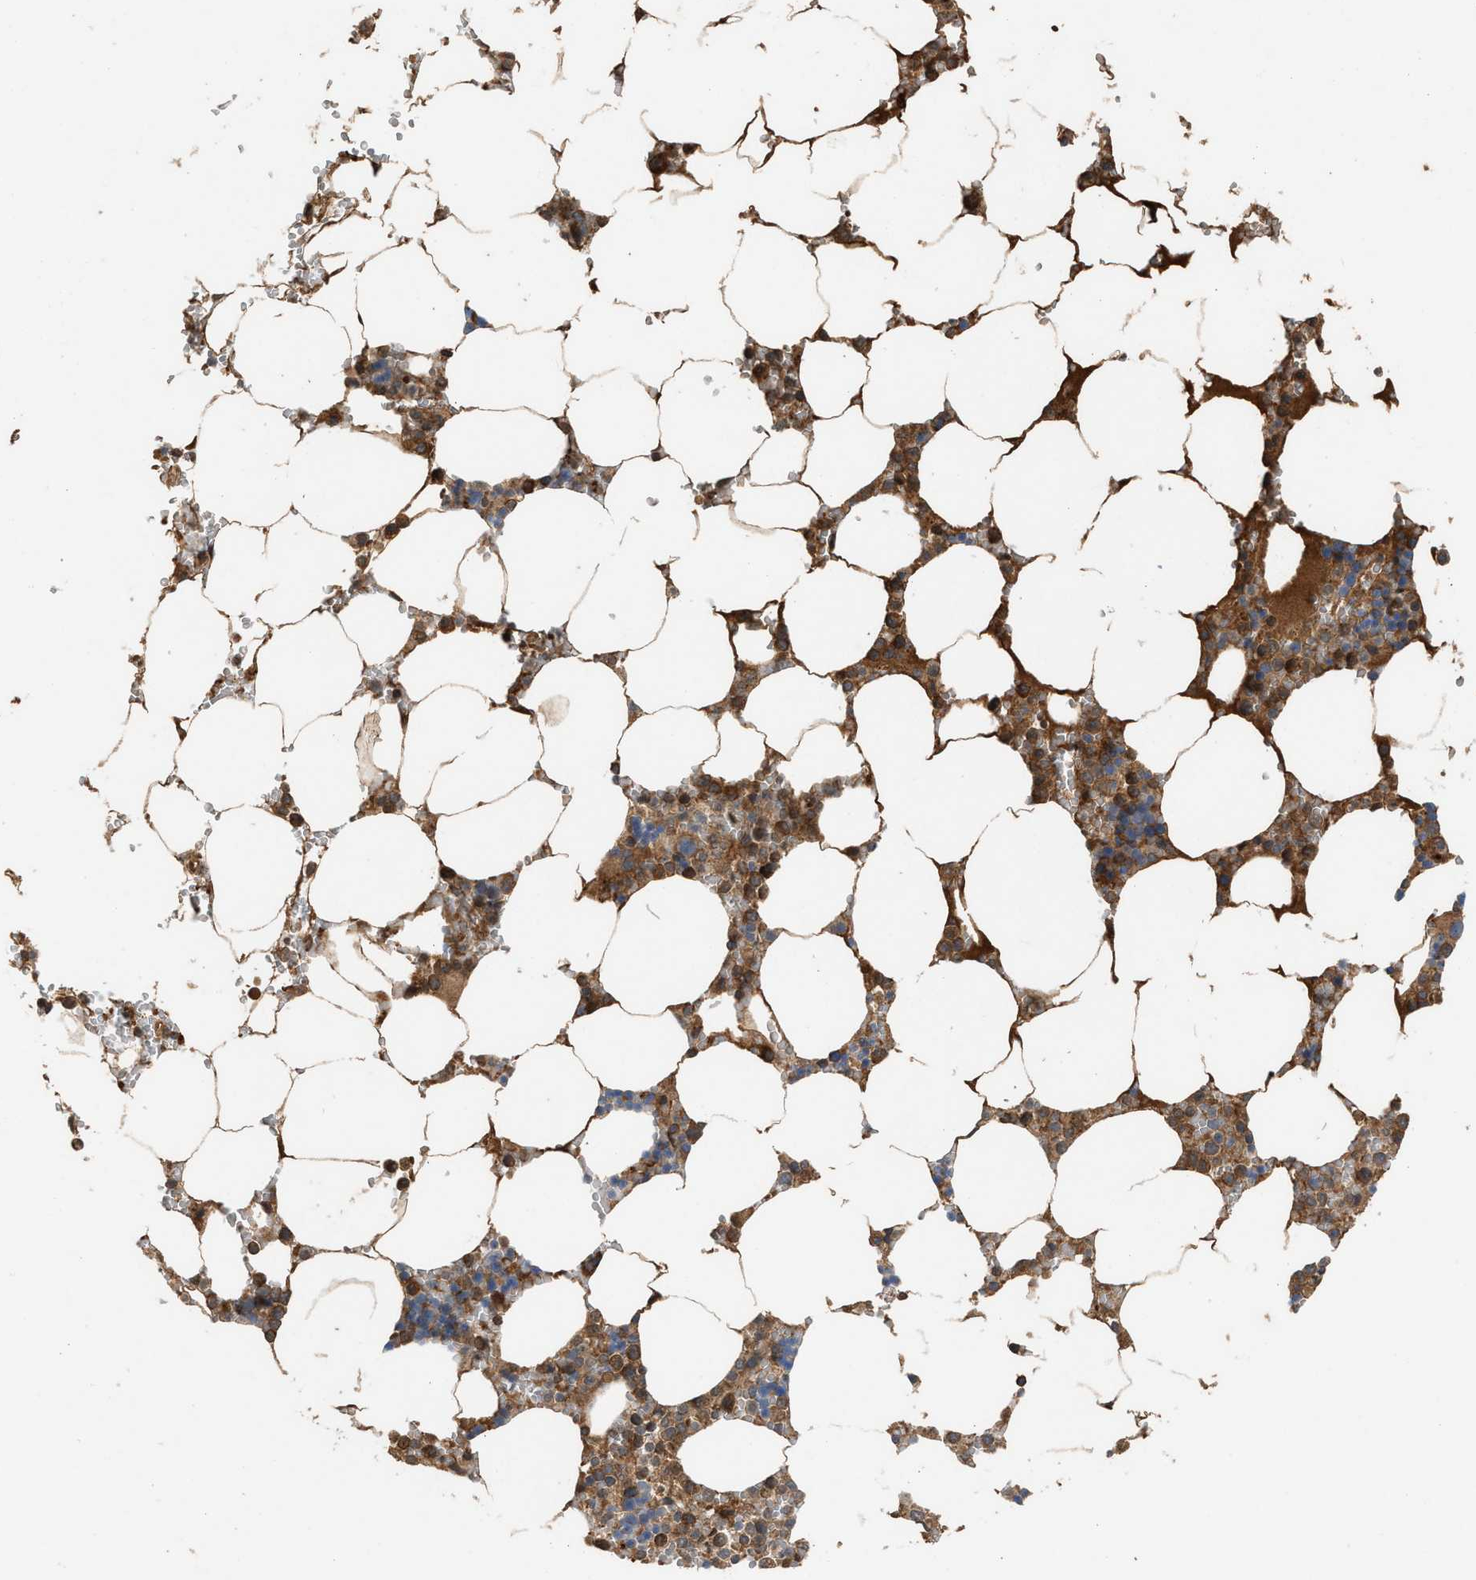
{"staining": {"intensity": "moderate", "quantity": ">75%", "location": "cytoplasmic/membranous"}, "tissue": "bone marrow", "cell_type": "Hematopoietic cells", "image_type": "normal", "snomed": [{"axis": "morphology", "description": "Normal tissue, NOS"}, {"axis": "topography", "description": "Bone marrow"}], "caption": "This is an image of IHC staining of unremarkable bone marrow, which shows moderate positivity in the cytoplasmic/membranous of hematopoietic cells.", "gene": "RUSC2", "patient": {"sex": "male", "age": 70}}